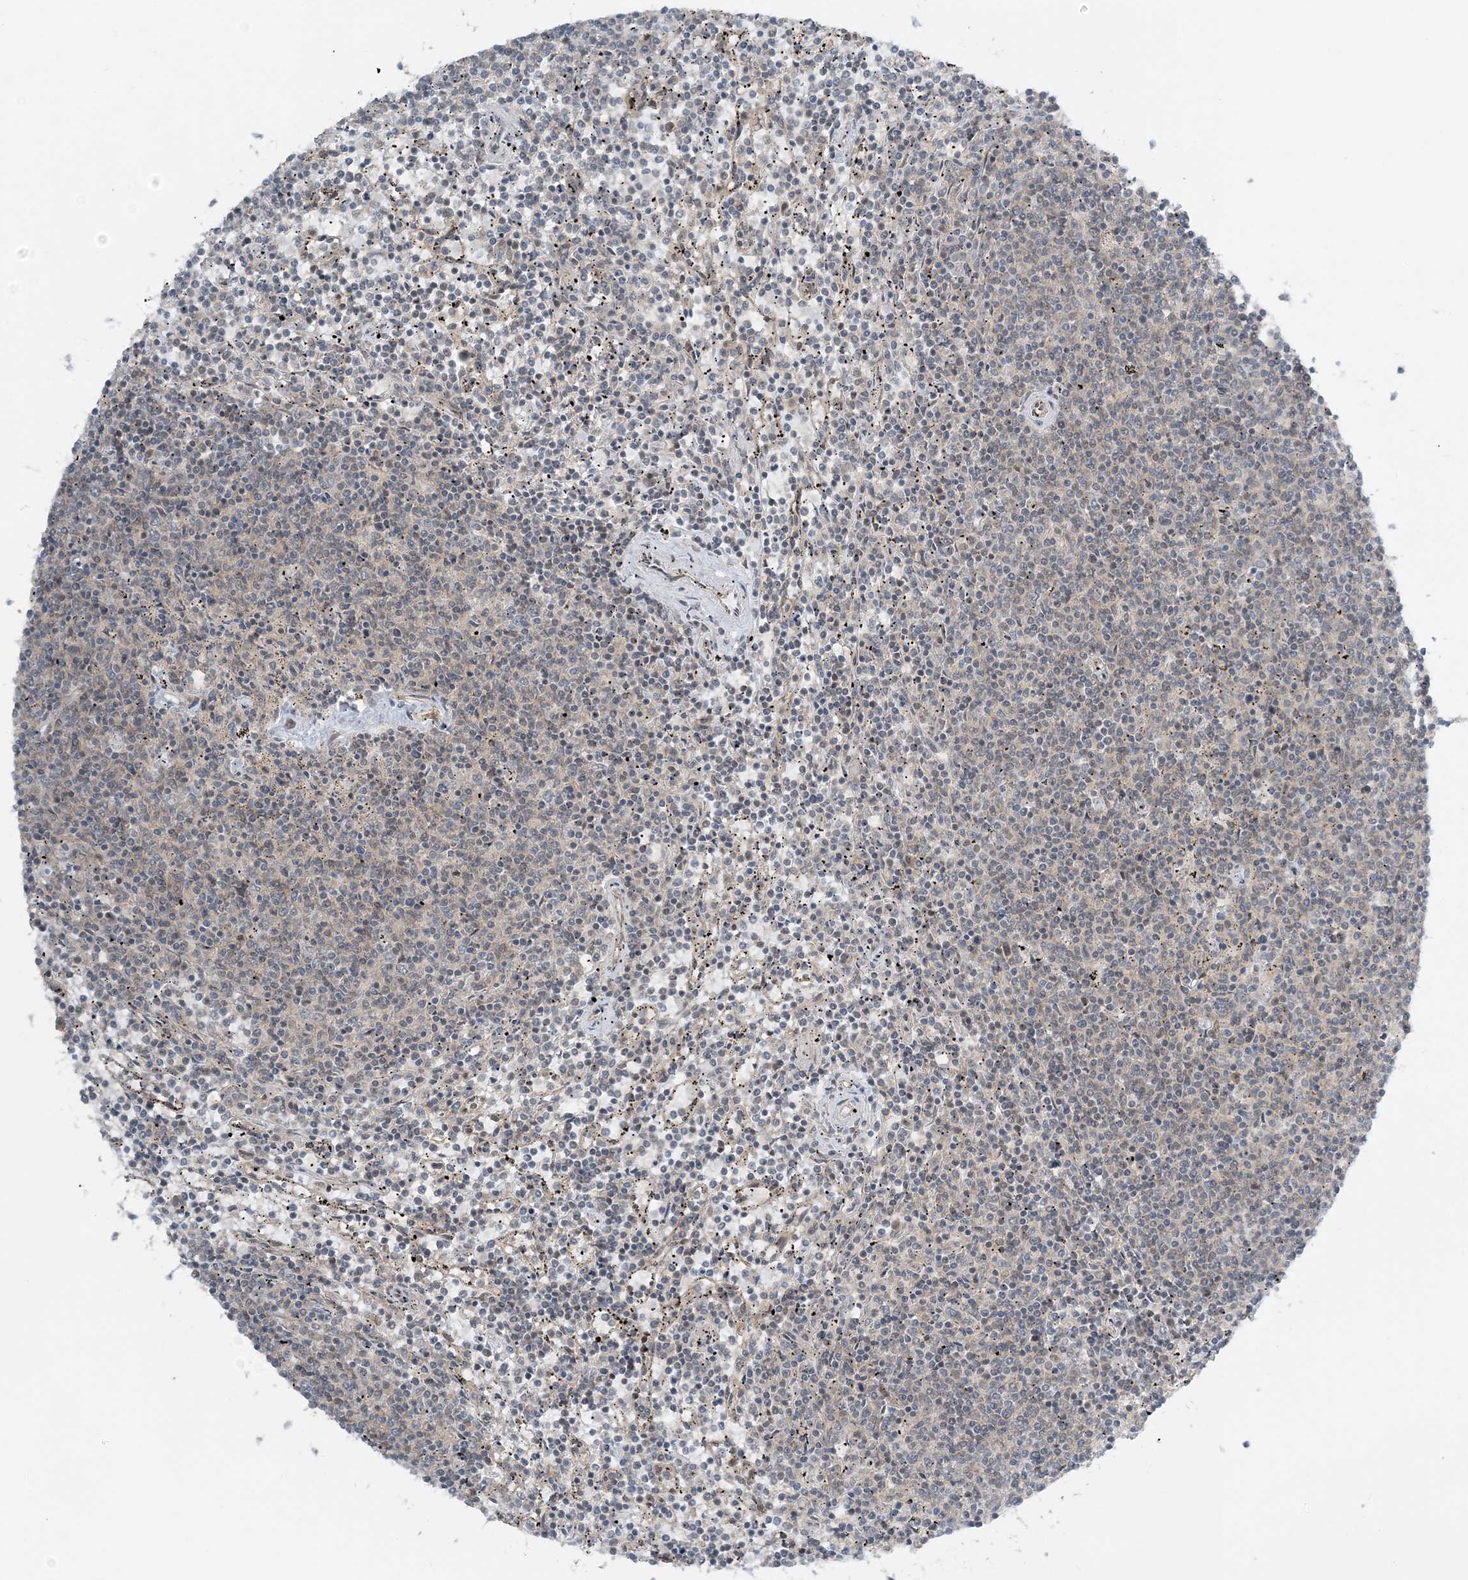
{"staining": {"intensity": "negative", "quantity": "none", "location": "none"}, "tissue": "lymphoma", "cell_type": "Tumor cells", "image_type": "cancer", "snomed": [{"axis": "morphology", "description": "Malignant lymphoma, non-Hodgkin's type, Low grade"}, {"axis": "topography", "description": "Spleen"}], "caption": "Tumor cells show no significant staining in malignant lymphoma, non-Hodgkin's type (low-grade).", "gene": "ATP11A", "patient": {"sex": "female", "age": 50}}